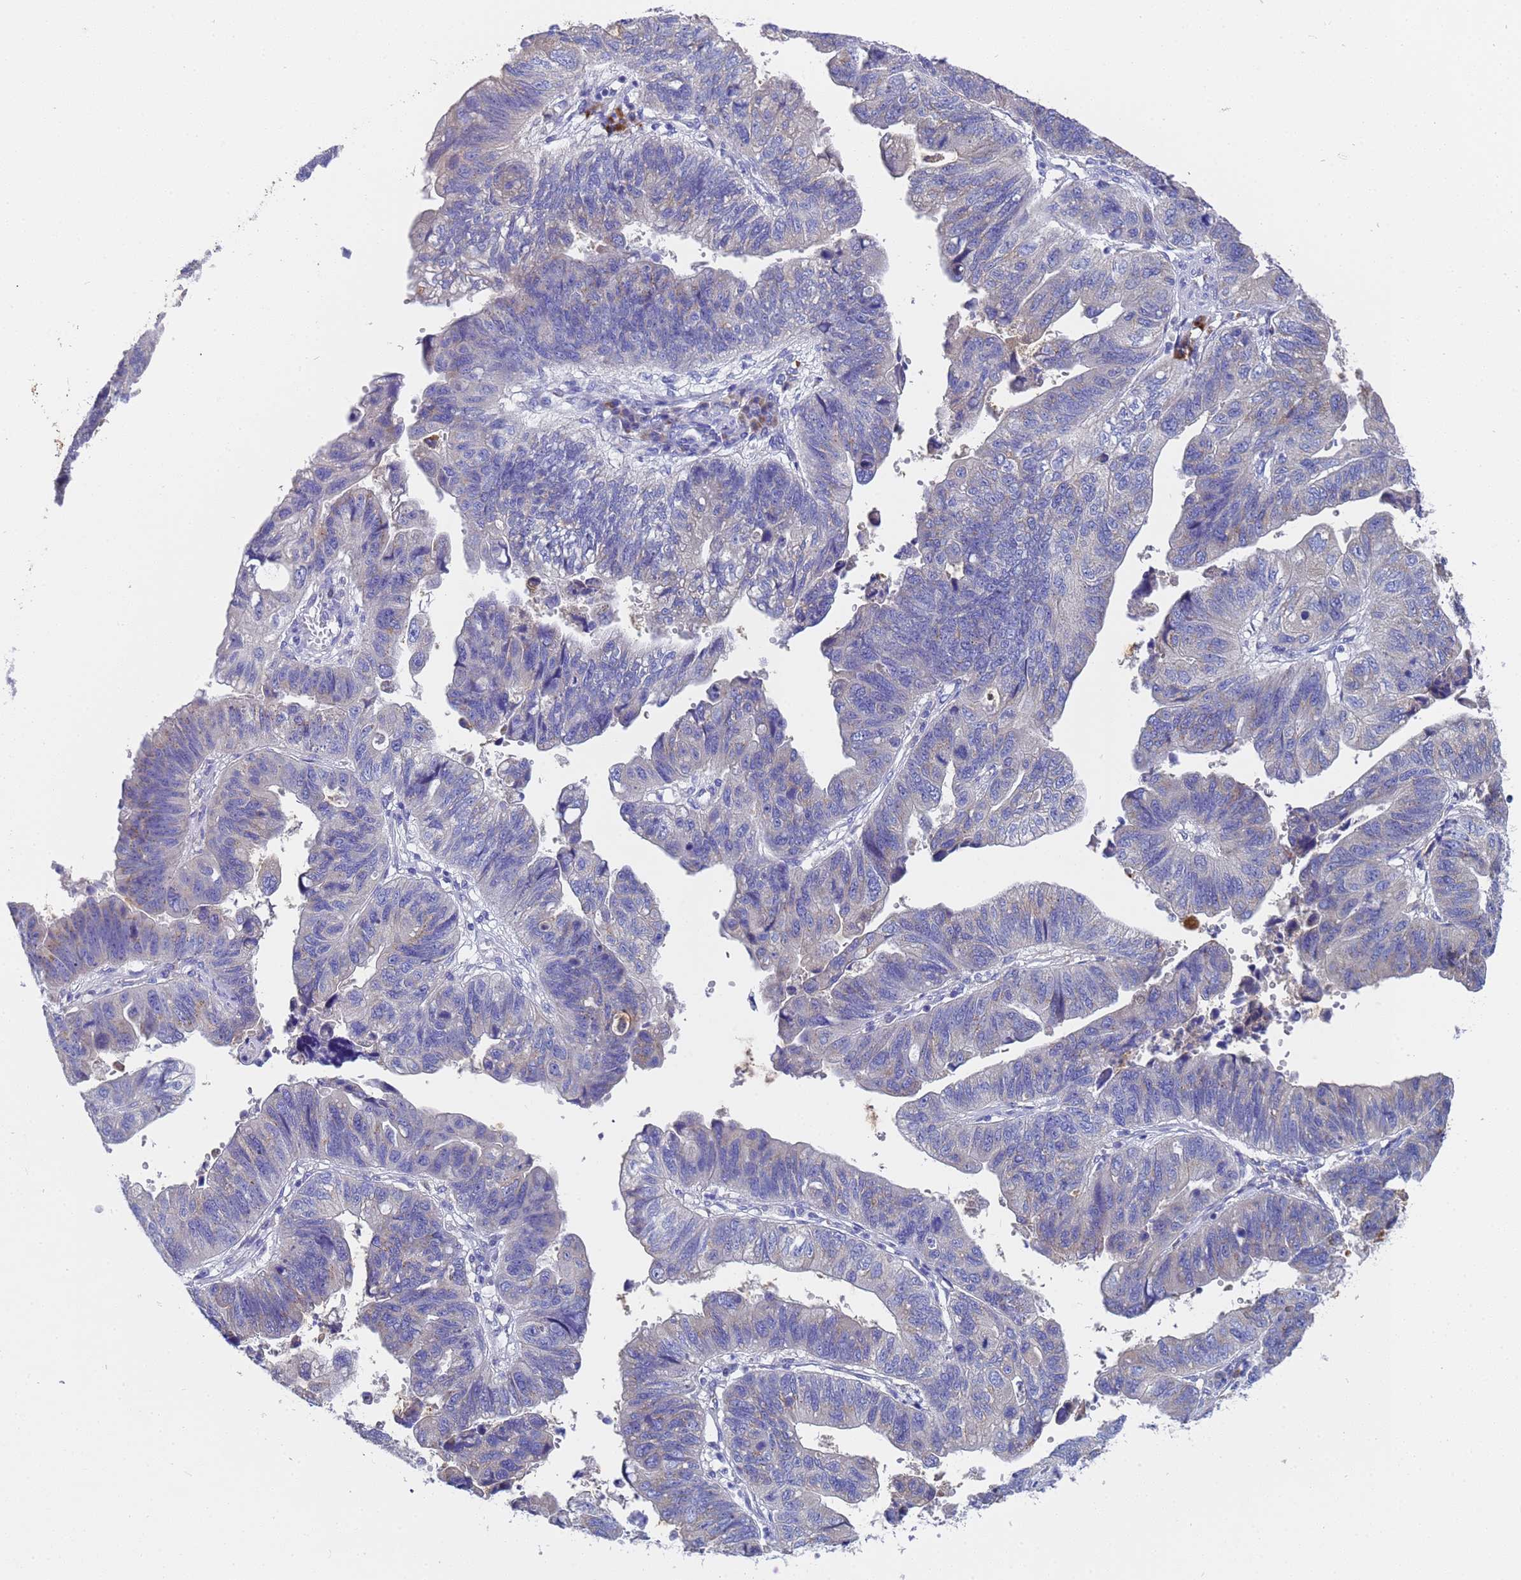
{"staining": {"intensity": "negative", "quantity": "none", "location": "none"}, "tissue": "stomach cancer", "cell_type": "Tumor cells", "image_type": "cancer", "snomed": [{"axis": "morphology", "description": "Adenocarcinoma, NOS"}, {"axis": "topography", "description": "Stomach"}], "caption": "Immunohistochemical staining of human stomach adenocarcinoma displays no significant staining in tumor cells.", "gene": "TM4SF4", "patient": {"sex": "male", "age": 59}}